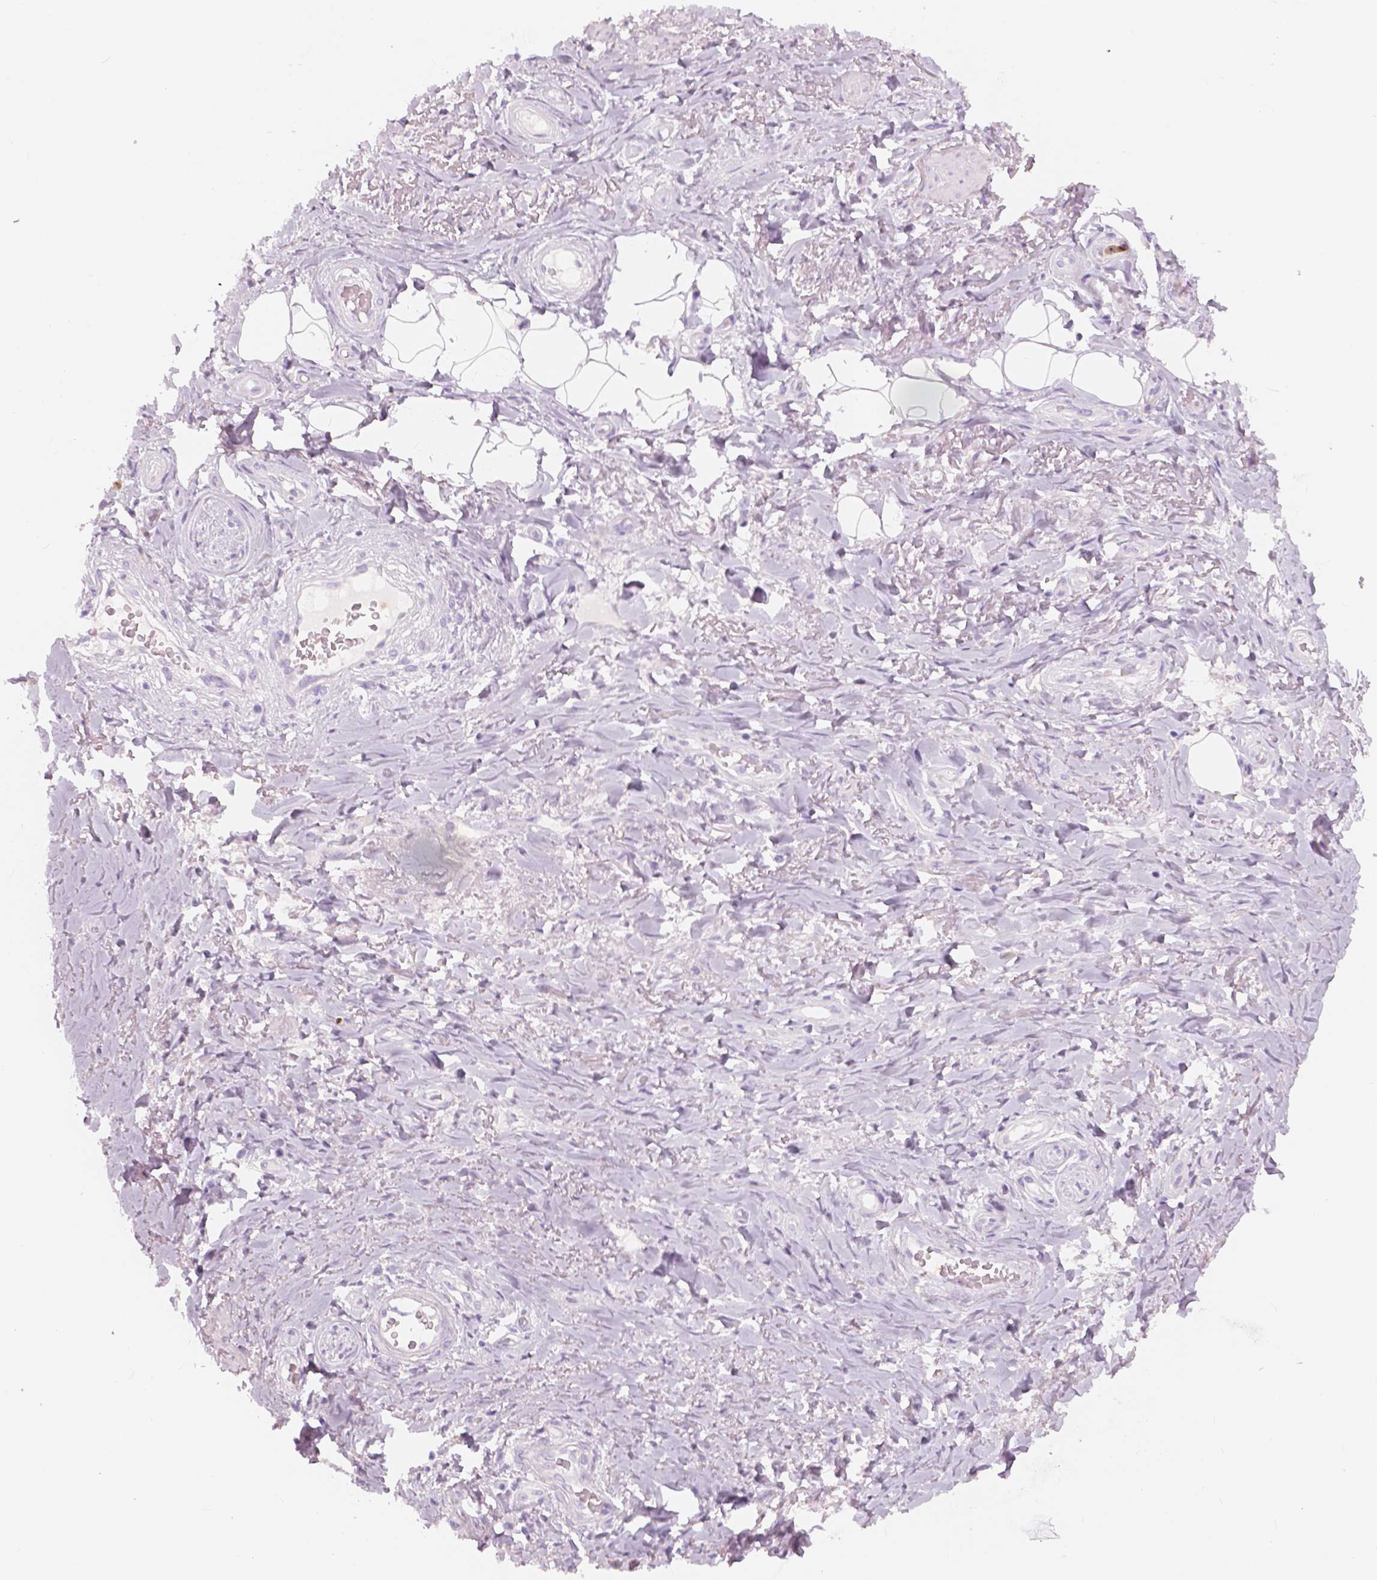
{"staining": {"intensity": "negative", "quantity": "none", "location": "none"}, "tissue": "adipose tissue", "cell_type": "Adipocytes", "image_type": "normal", "snomed": [{"axis": "morphology", "description": "Normal tissue, NOS"}, {"axis": "topography", "description": "Anal"}, {"axis": "topography", "description": "Peripheral nerve tissue"}], "caption": "IHC histopathology image of benign human adipose tissue stained for a protein (brown), which demonstrates no expression in adipocytes. The staining was performed using DAB to visualize the protein expression in brown, while the nuclei were stained in blue with hematoxylin (Magnification: 20x).", "gene": "CXCR2", "patient": {"sex": "male", "age": 53}}